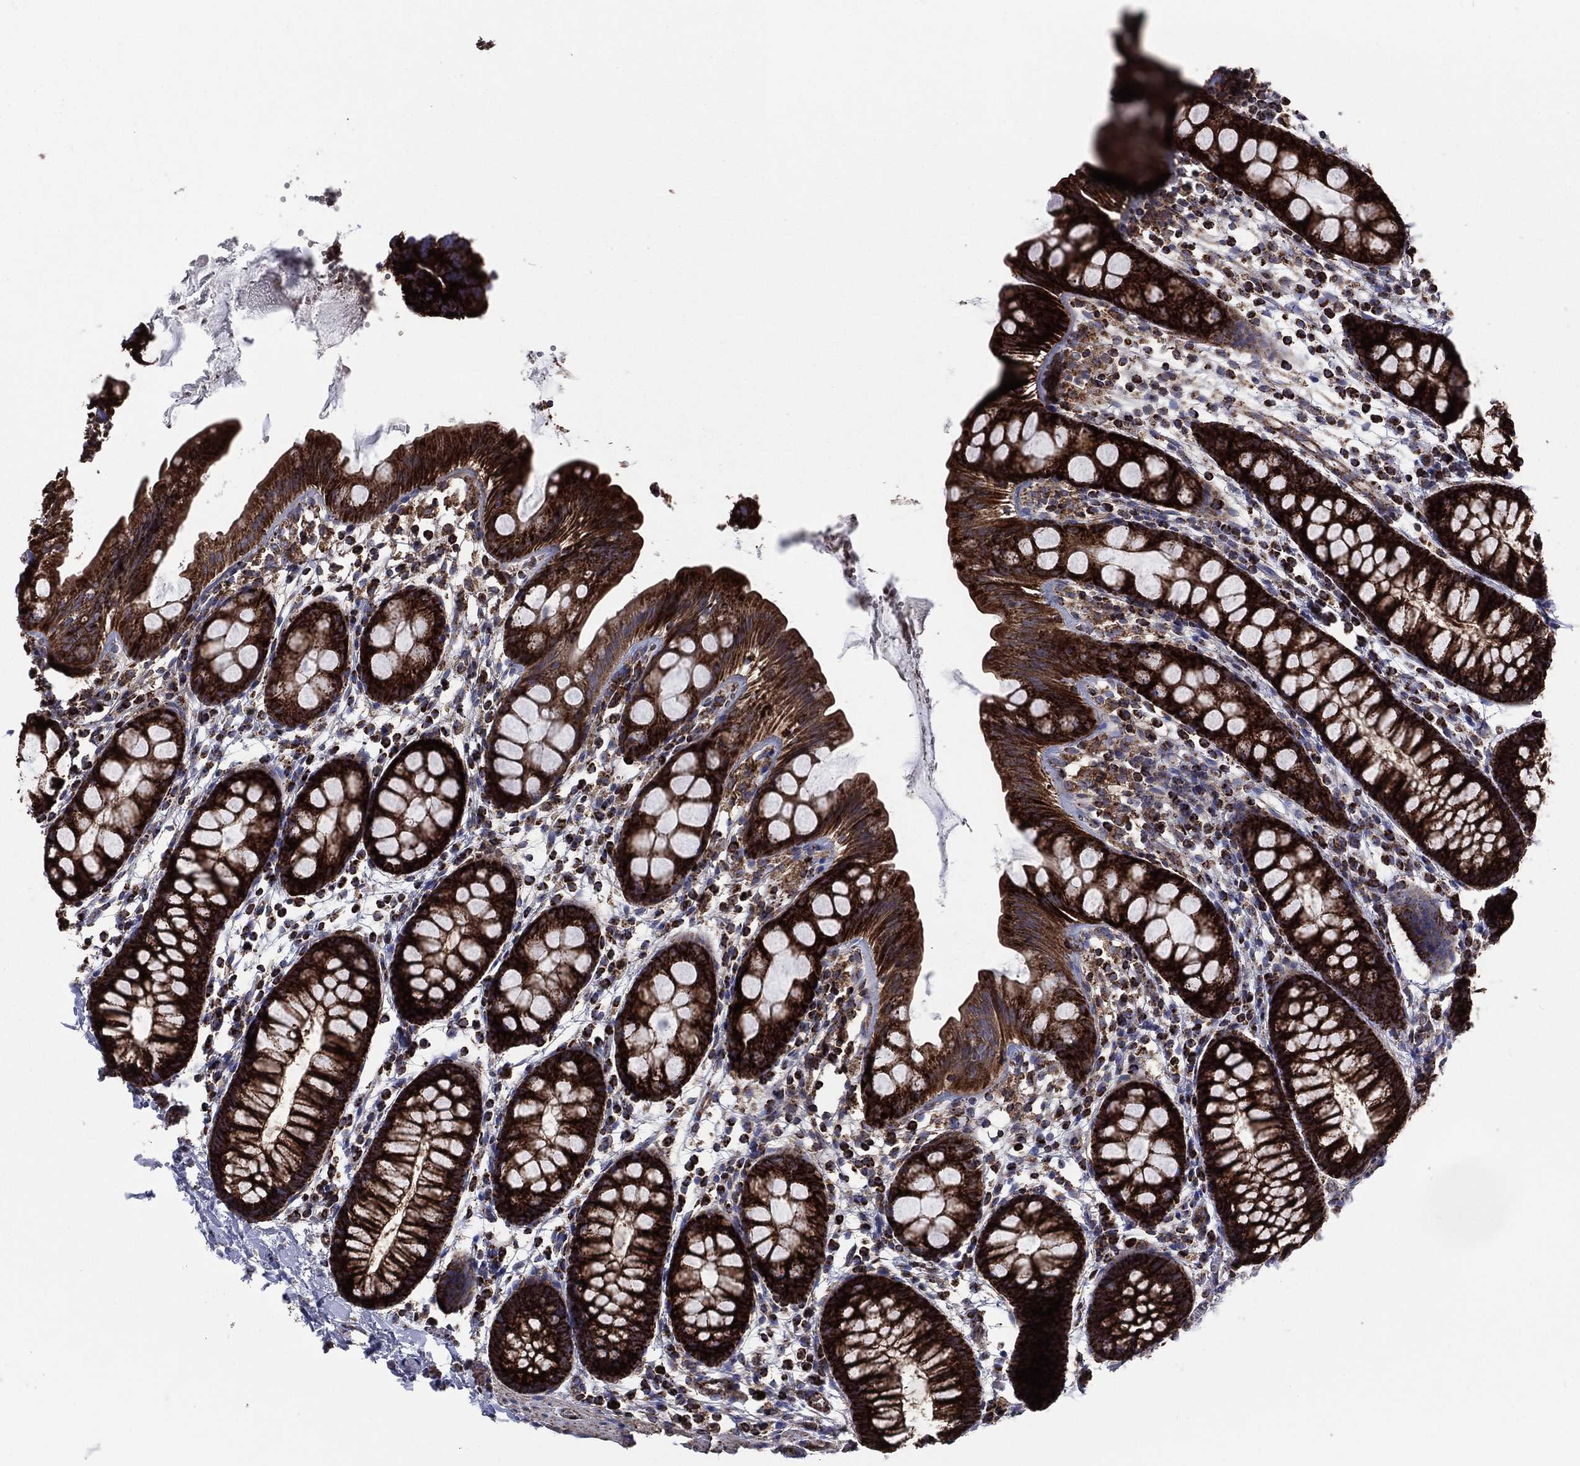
{"staining": {"intensity": "strong", "quantity": ">75%", "location": "cytoplasmic/membranous"}, "tissue": "rectum", "cell_type": "Glandular cells", "image_type": "normal", "snomed": [{"axis": "morphology", "description": "Normal tissue, NOS"}, {"axis": "topography", "description": "Rectum"}], "caption": "Immunohistochemistry (IHC) of benign human rectum displays high levels of strong cytoplasmic/membranous positivity in approximately >75% of glandular cells. Immunohistochemistry stains the protein in brown and the nuclei are stained blue.", "gene": "ANKRD37", "patient": {"sex": "male", "age": 57}}